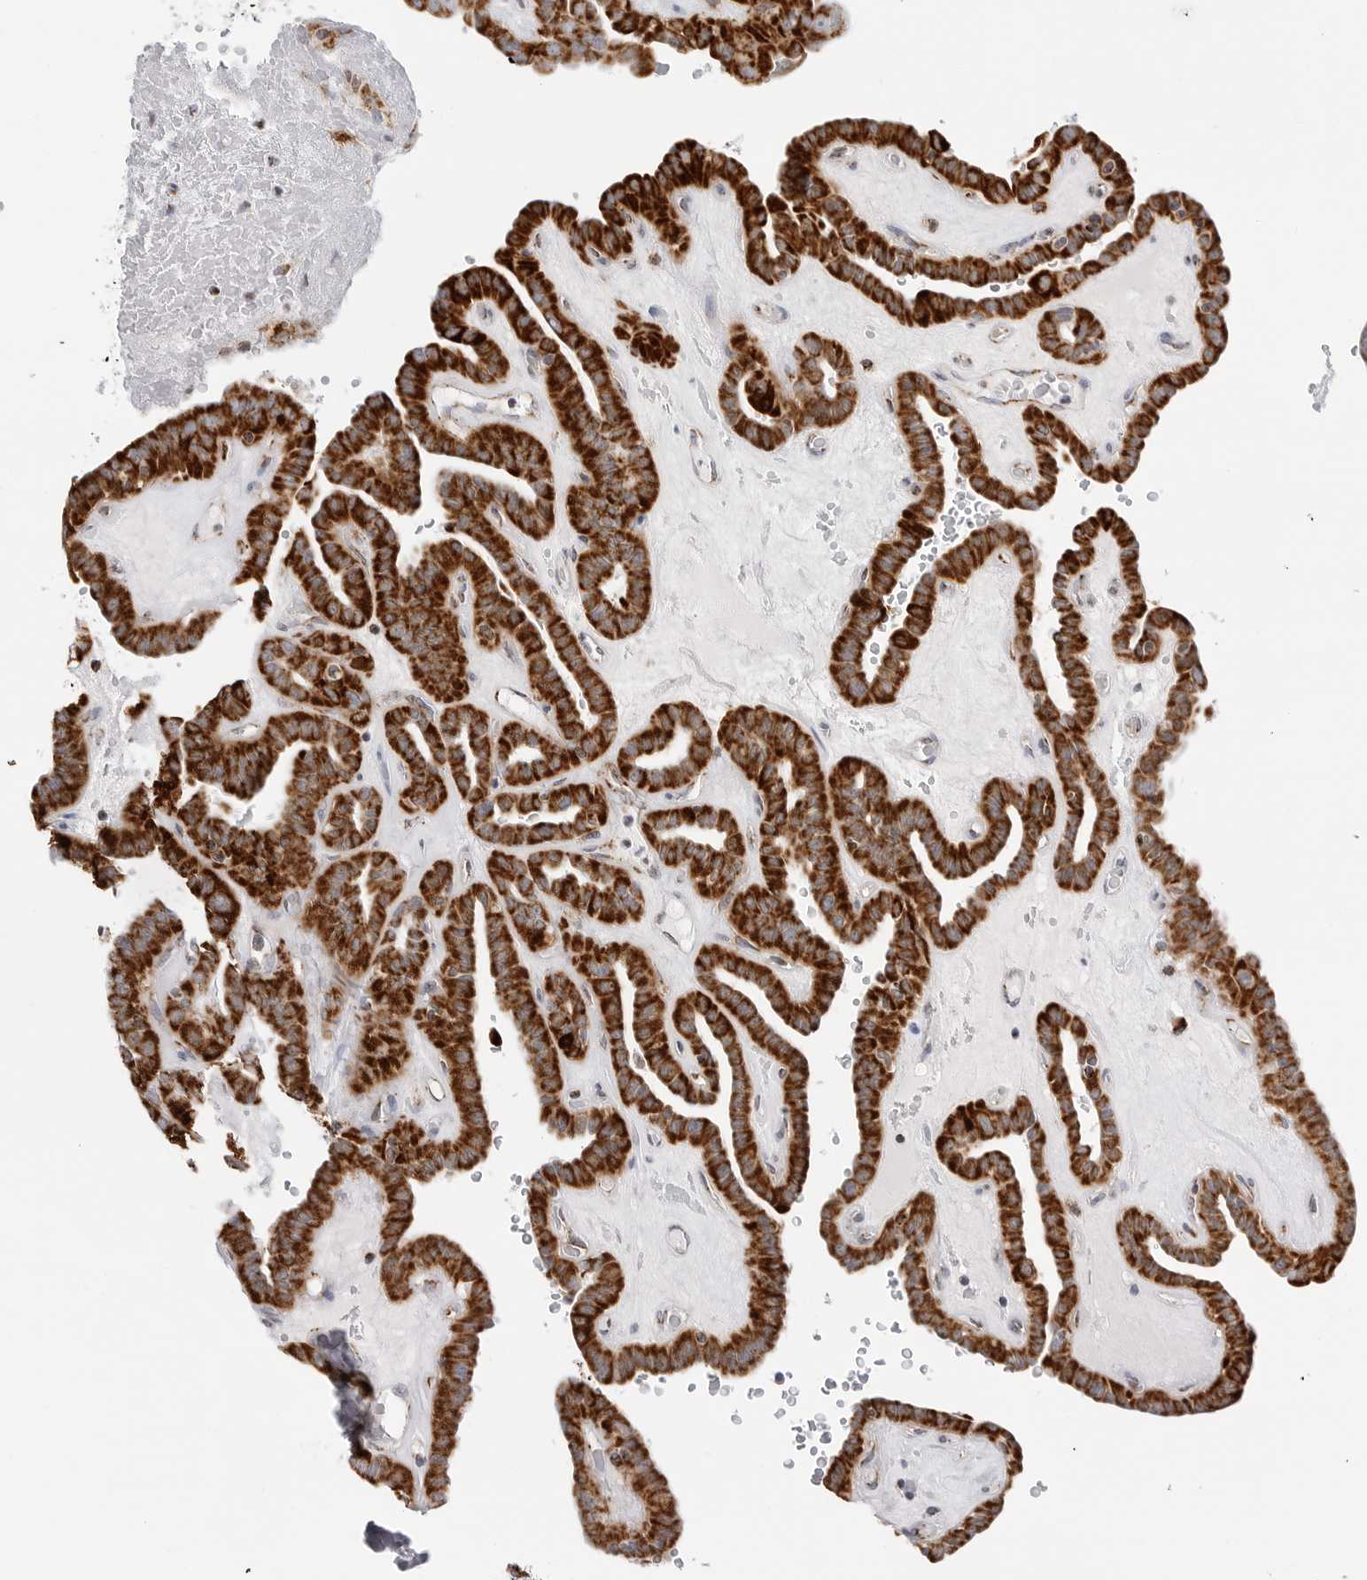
{"staining": {"intensity": "strong", "quantity": ">75%", "location": "cytoplasmic/membranous"}, "tissue": "thyroid cancer", "cell_type": "Tumor cells", "image_type": "cancer", "snomed": [{"axis": "morphology", "description": "Papillary adenocarcinoma, NOS"}, {"axis": "topography", "description": "Thyroid gland"}], "caption": "A brown stain shows strong cytoplasmic/membranous staining of a protein in thyroid cancer tumor cells. Nuclei are stained in blue.", "gene": "ATP5IF1", "patient": {"sex": "male", "age": 77}}